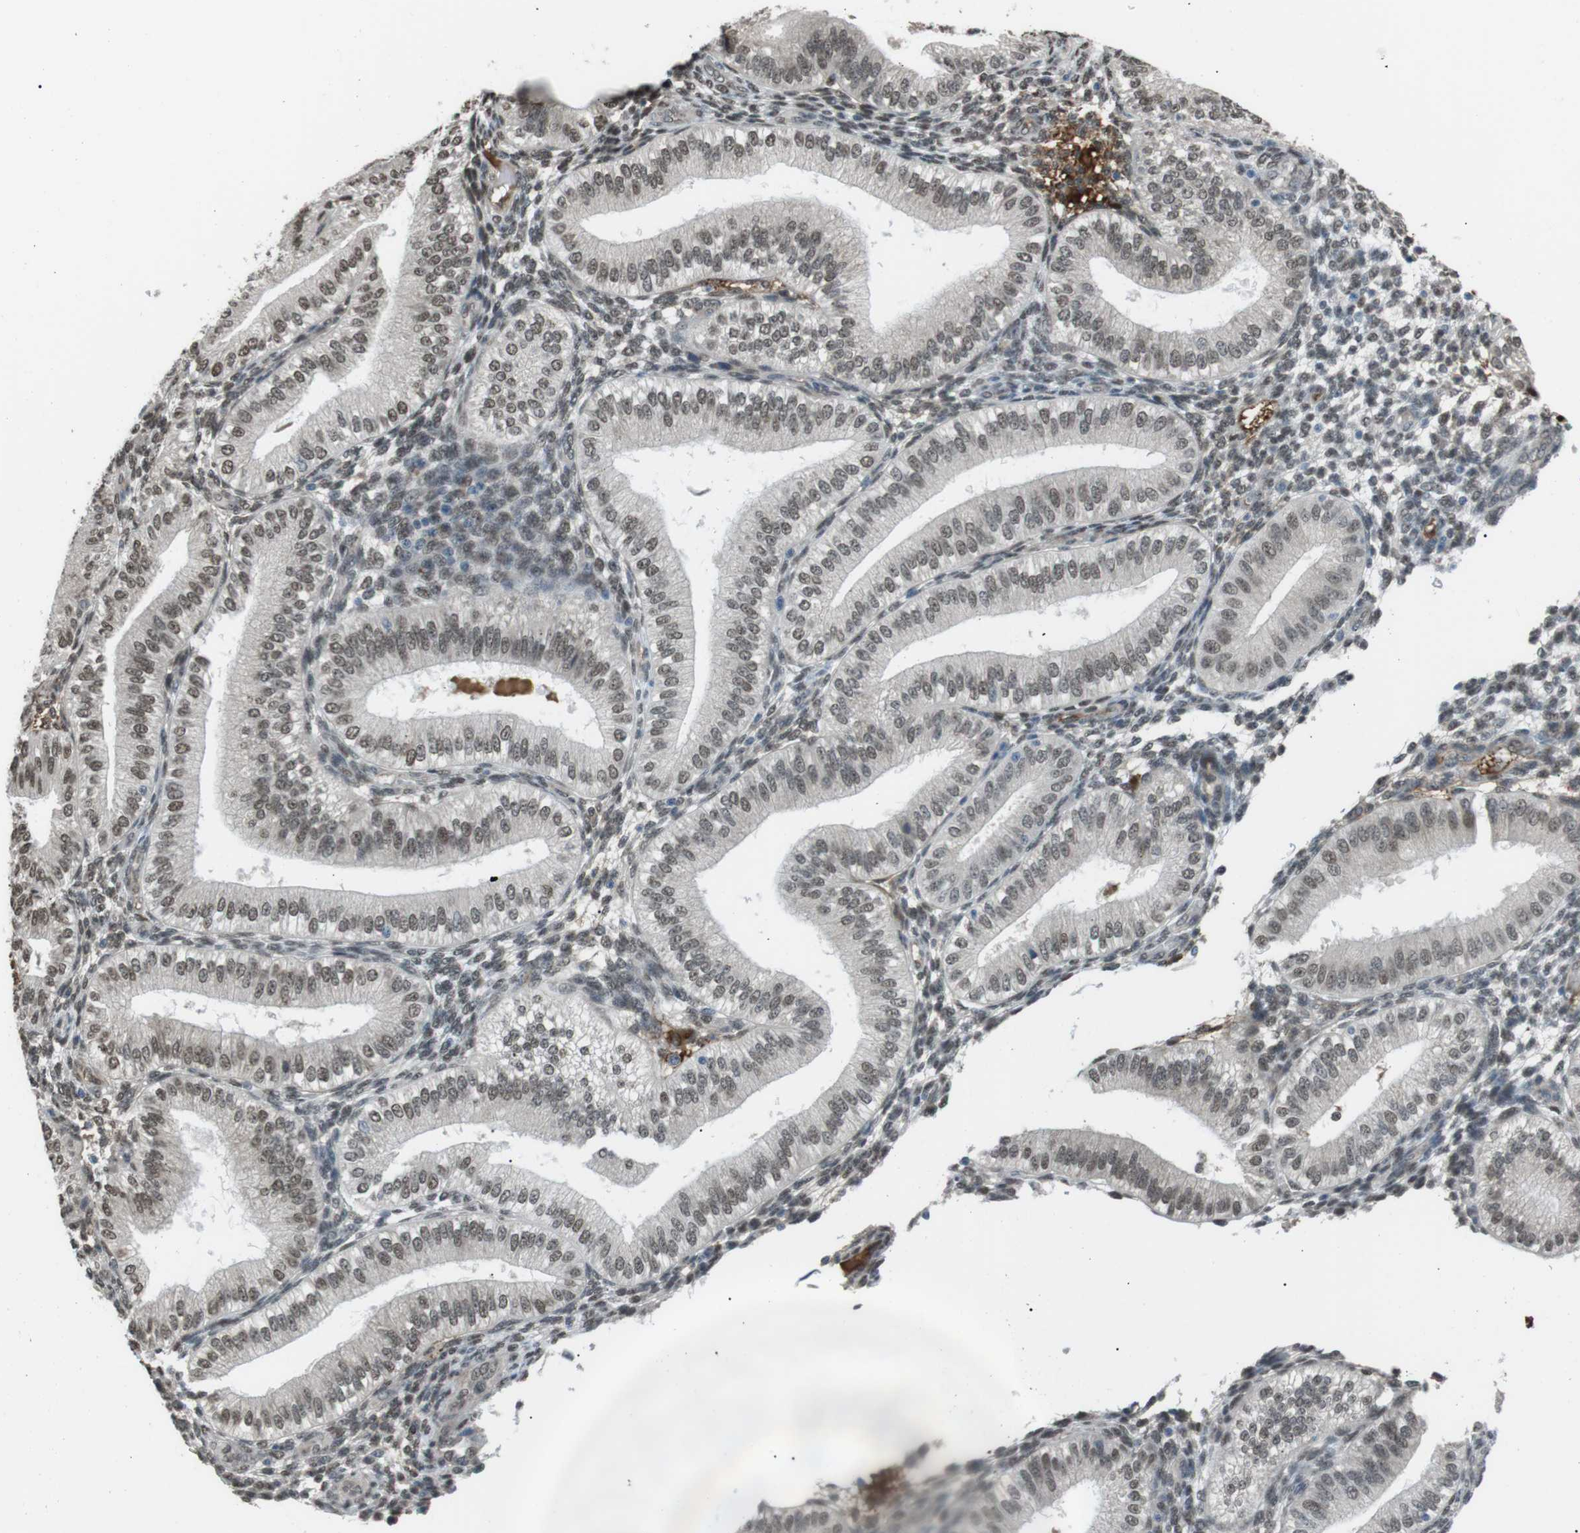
{"staining": {"intensity": "weak", "quantity": "25%-75%", "location": "nuclear"}, "tissue": "endometrium", "cell_type": "Cells in endometrial stroma", "image_type": "normal", "snomed": [{"axis": "morphology", "description": "Normal tissue, NOS"}, {"axis": "topography", "description": "Endometrium"}], "caption": "Immunohistochemical staining of benign endometrium exhibits low levels of weak nuclear positivity in approximately 25%-75% of cells in endometrial stroma.", "gene": "SRPK2", "patient": {"sex": "female", "age": 39}}